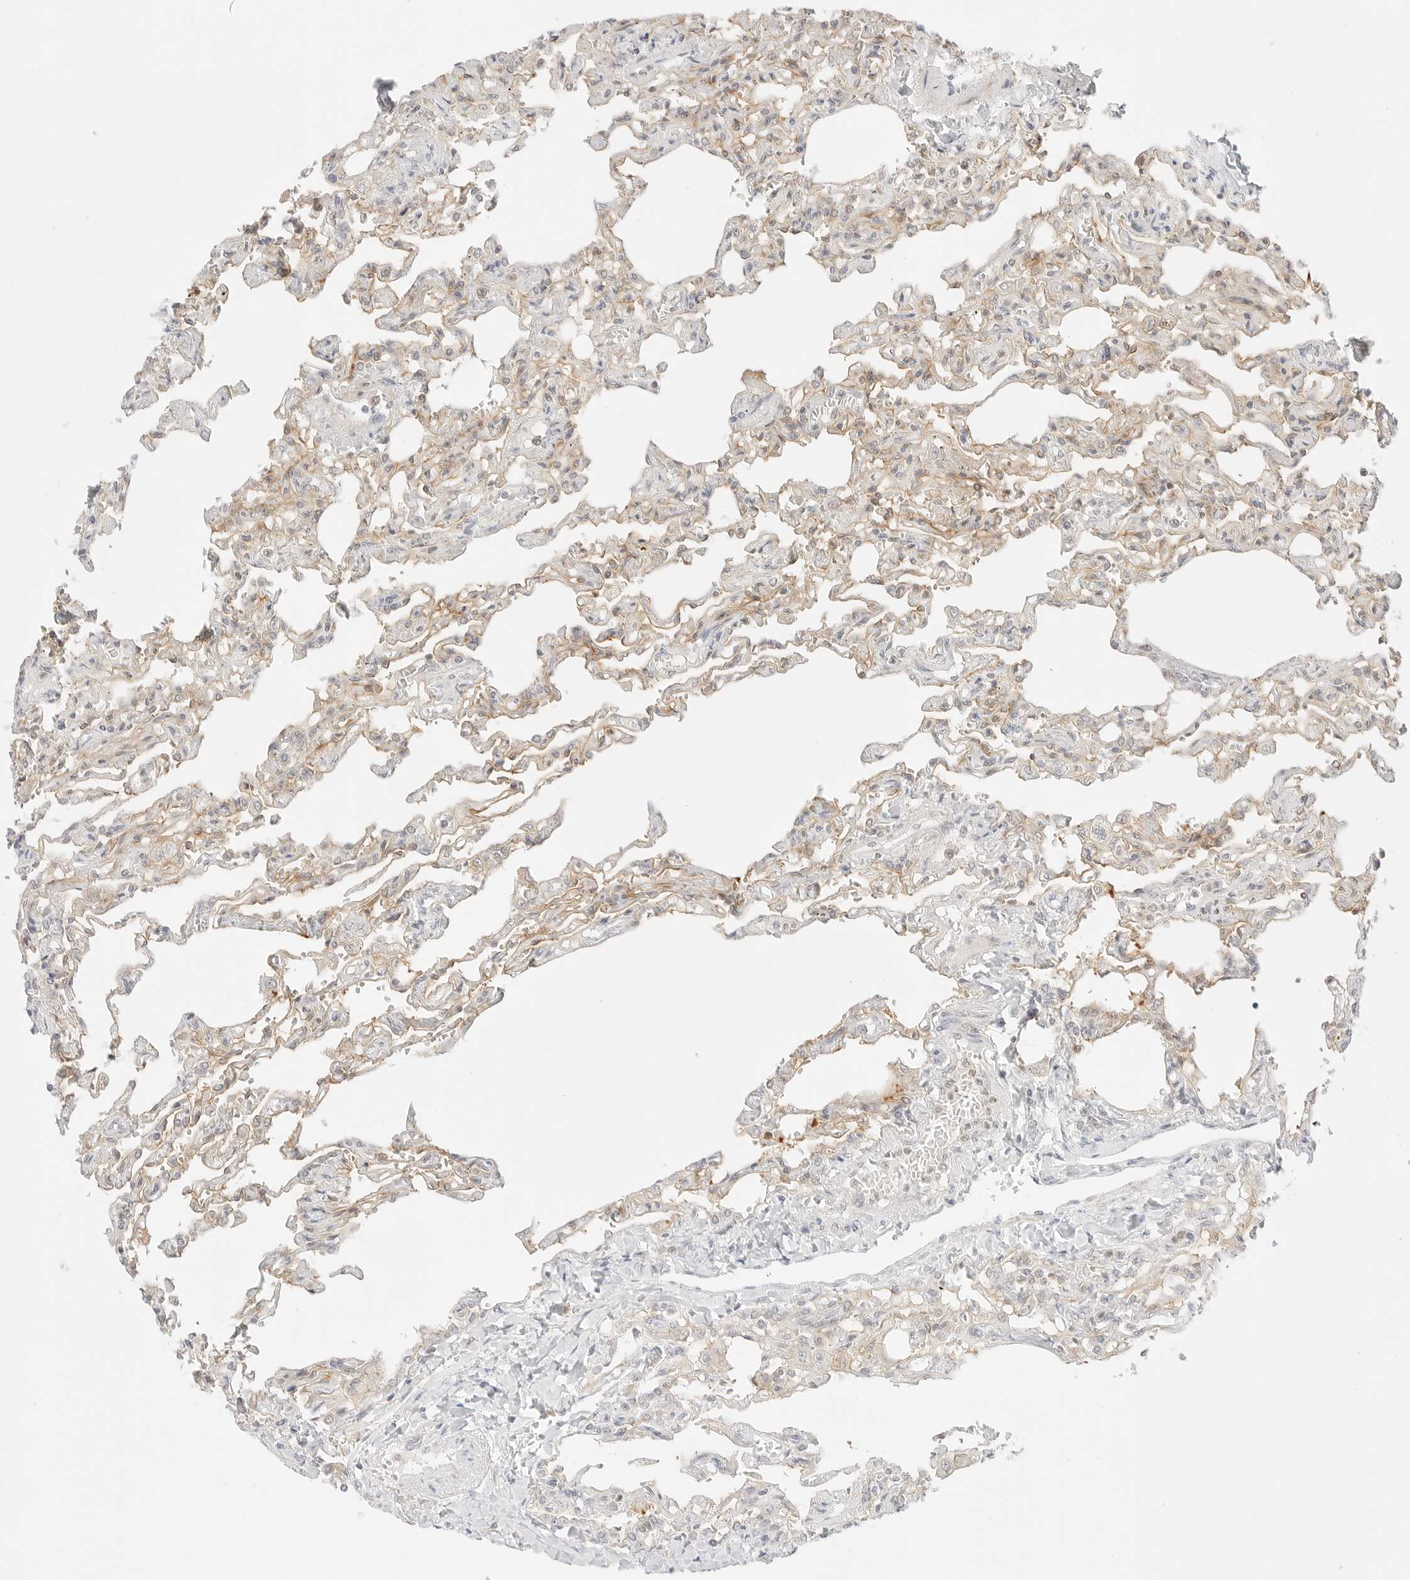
{"staining": {"intensity": "weak", "quantity": "25%-75%", "location": "cytoplasmic/membranous"}, "tissue": "lung", "cell_type": "Alveolar cells", "image_type": "normal", "snomed": [{"axis": "morphology", "description": "Normal tissue, NOS"}, {"axis": "topography", "description": "Lung"}], "caption": "Immunohistochemical staining of unremarkable lung shows weak cytoplasmic/membranous protein expression in approximately 25%-75% of alveolar cells.", "gene": "GNAS", "patient": {"sex": "male", "age": 21}}